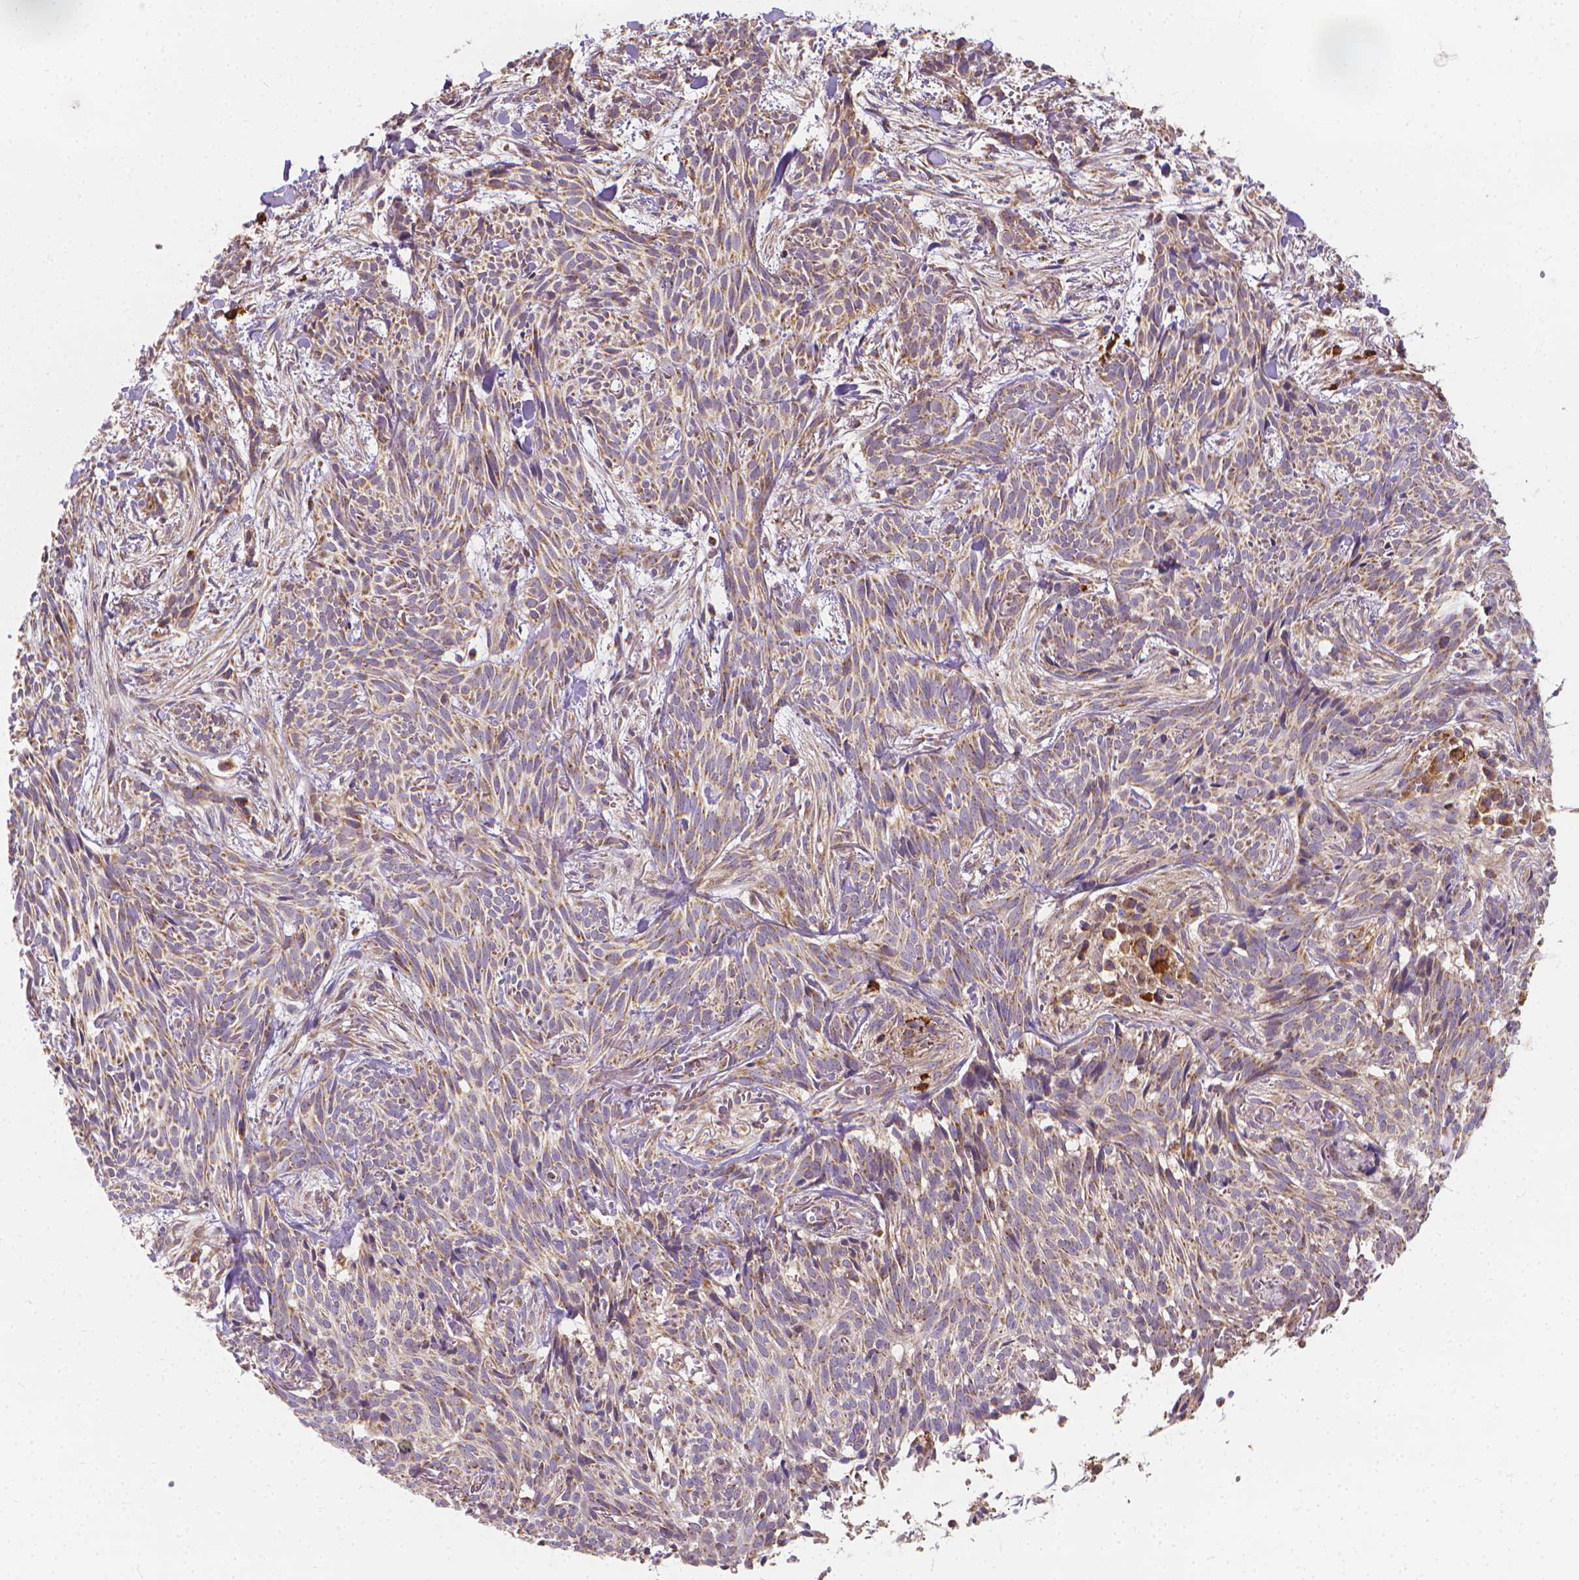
{"staining": {"intensity": "weak", "quantity": ">75%", "location": "cytoplasmic/membranous"}, "tissue": "skin cancer", "cell_type": "Tumor cells", "image_type": "cancer", "snomed": [{"axis": "morphology", "description": "Basal cell carcinoma"}, {"axis": "topography", "description": "Skin"}], "caption": "This micrograph shows skin cancer (basal cell carcinoma) stained with IHC to label a protein in brown. The cytoplasmic/membranous of tumor cells show weak positivity for the protein. Nuclei are counter-stained blue.", "gene": "SNCAIP", "patient": {"sex": "male", "age": 71}}